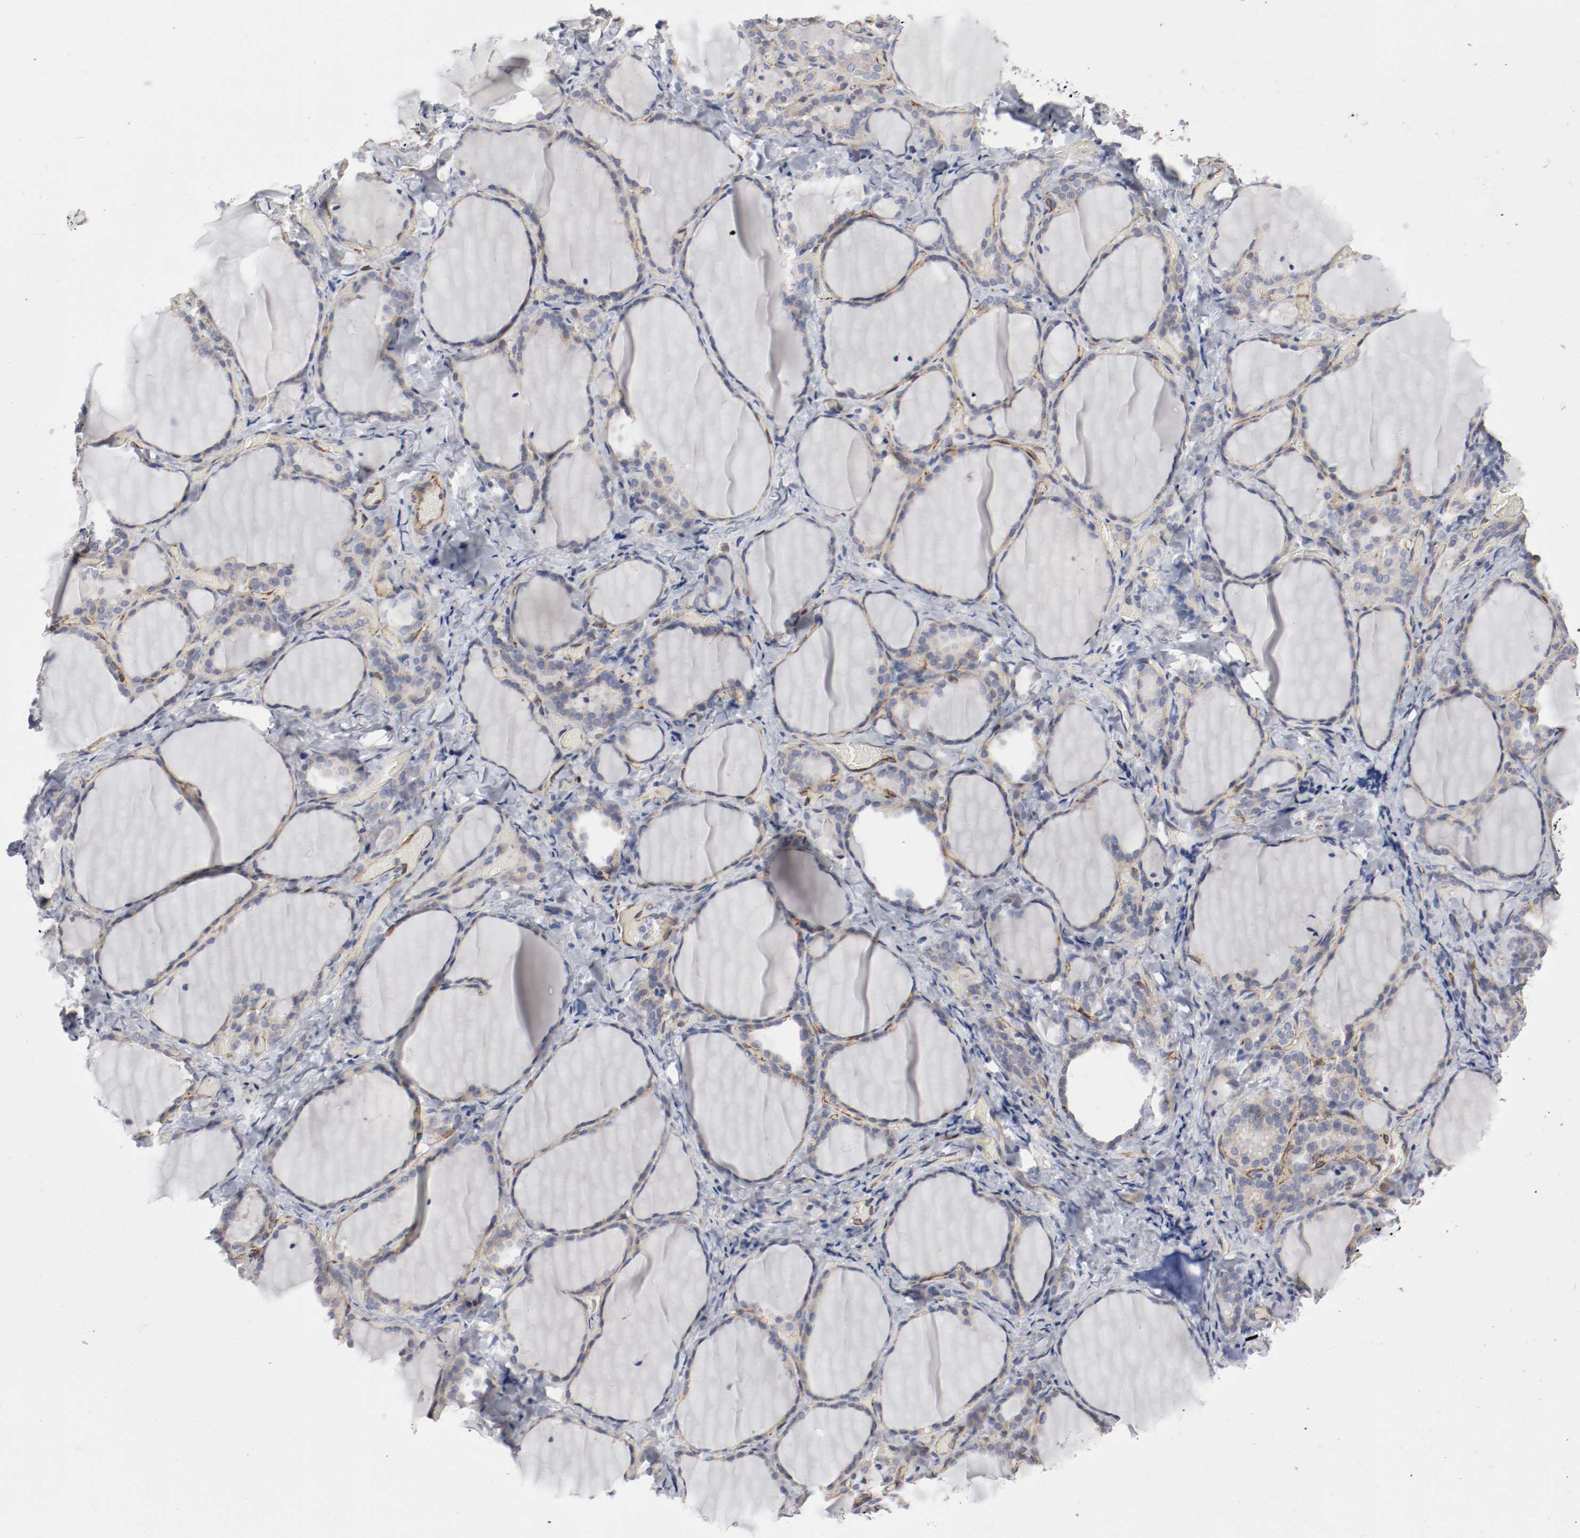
{"staining": {"intensity": "moderate", "quantity": ">75%", "location": "cytoplasmic/membranous"}, "tissue": "thyroid gland", "cell_type": "Glandular cells", "image_type": "normal", "snomed": [{"axis": "morphology", "description": "Normal tissue, NOS"}, {"axis": "morphology", "description": "Papillary adenocarcinoma, NOS"}, {"axis": "topography", "description": "Thyroid gland"}], "caption": "Immunohistochemistry (IHC) (DAB) staining of normal thyroid gland demonstrates moderate cytoplasmic/membranous protein staining in approximately >75% of glandular cells. The staining was performed using DAB (3,3'-diaminobenzidine), with brown indicating positive protein expression. Nuclei are stained blue with hematoxylin.", "gene": "GIT1", "patient": {"sex": "female", "age": 30}}